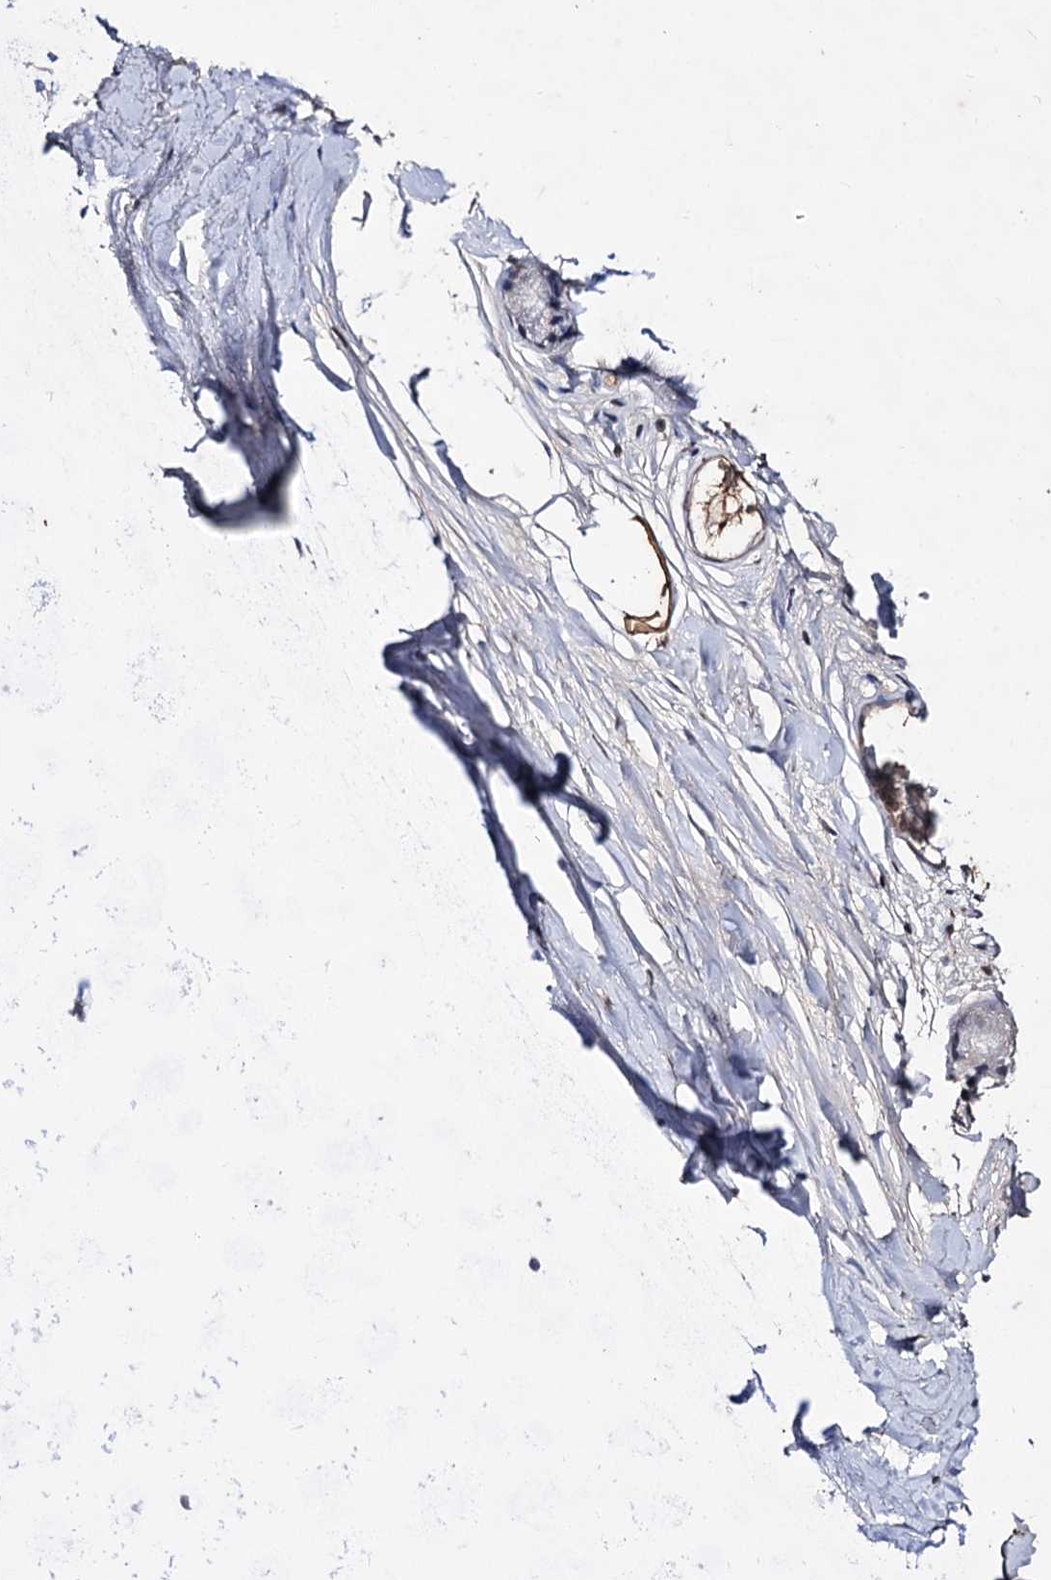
{"staining": {"intensity": "strong", "quantity": ">75%", "location": "cytoplasmic/membranous"}, "tissue": "adipose tissue", "cell_type": "Adipocytes", "image_type": "normal", "snomed": [{"axis": "morphology", "description": "Normal tissue, NOS"}, {"axis": "topography", "description": "Lymph node"}, {"axis": "topography", "description": "Bronchus"}], "caption": "Strong cytoplasmic/membranous protein expression is seen in approximately >75% of adipocytes in adipose tissue.", "gene": "PLIN1", "patient": {"sex": "male", "age": 63}}